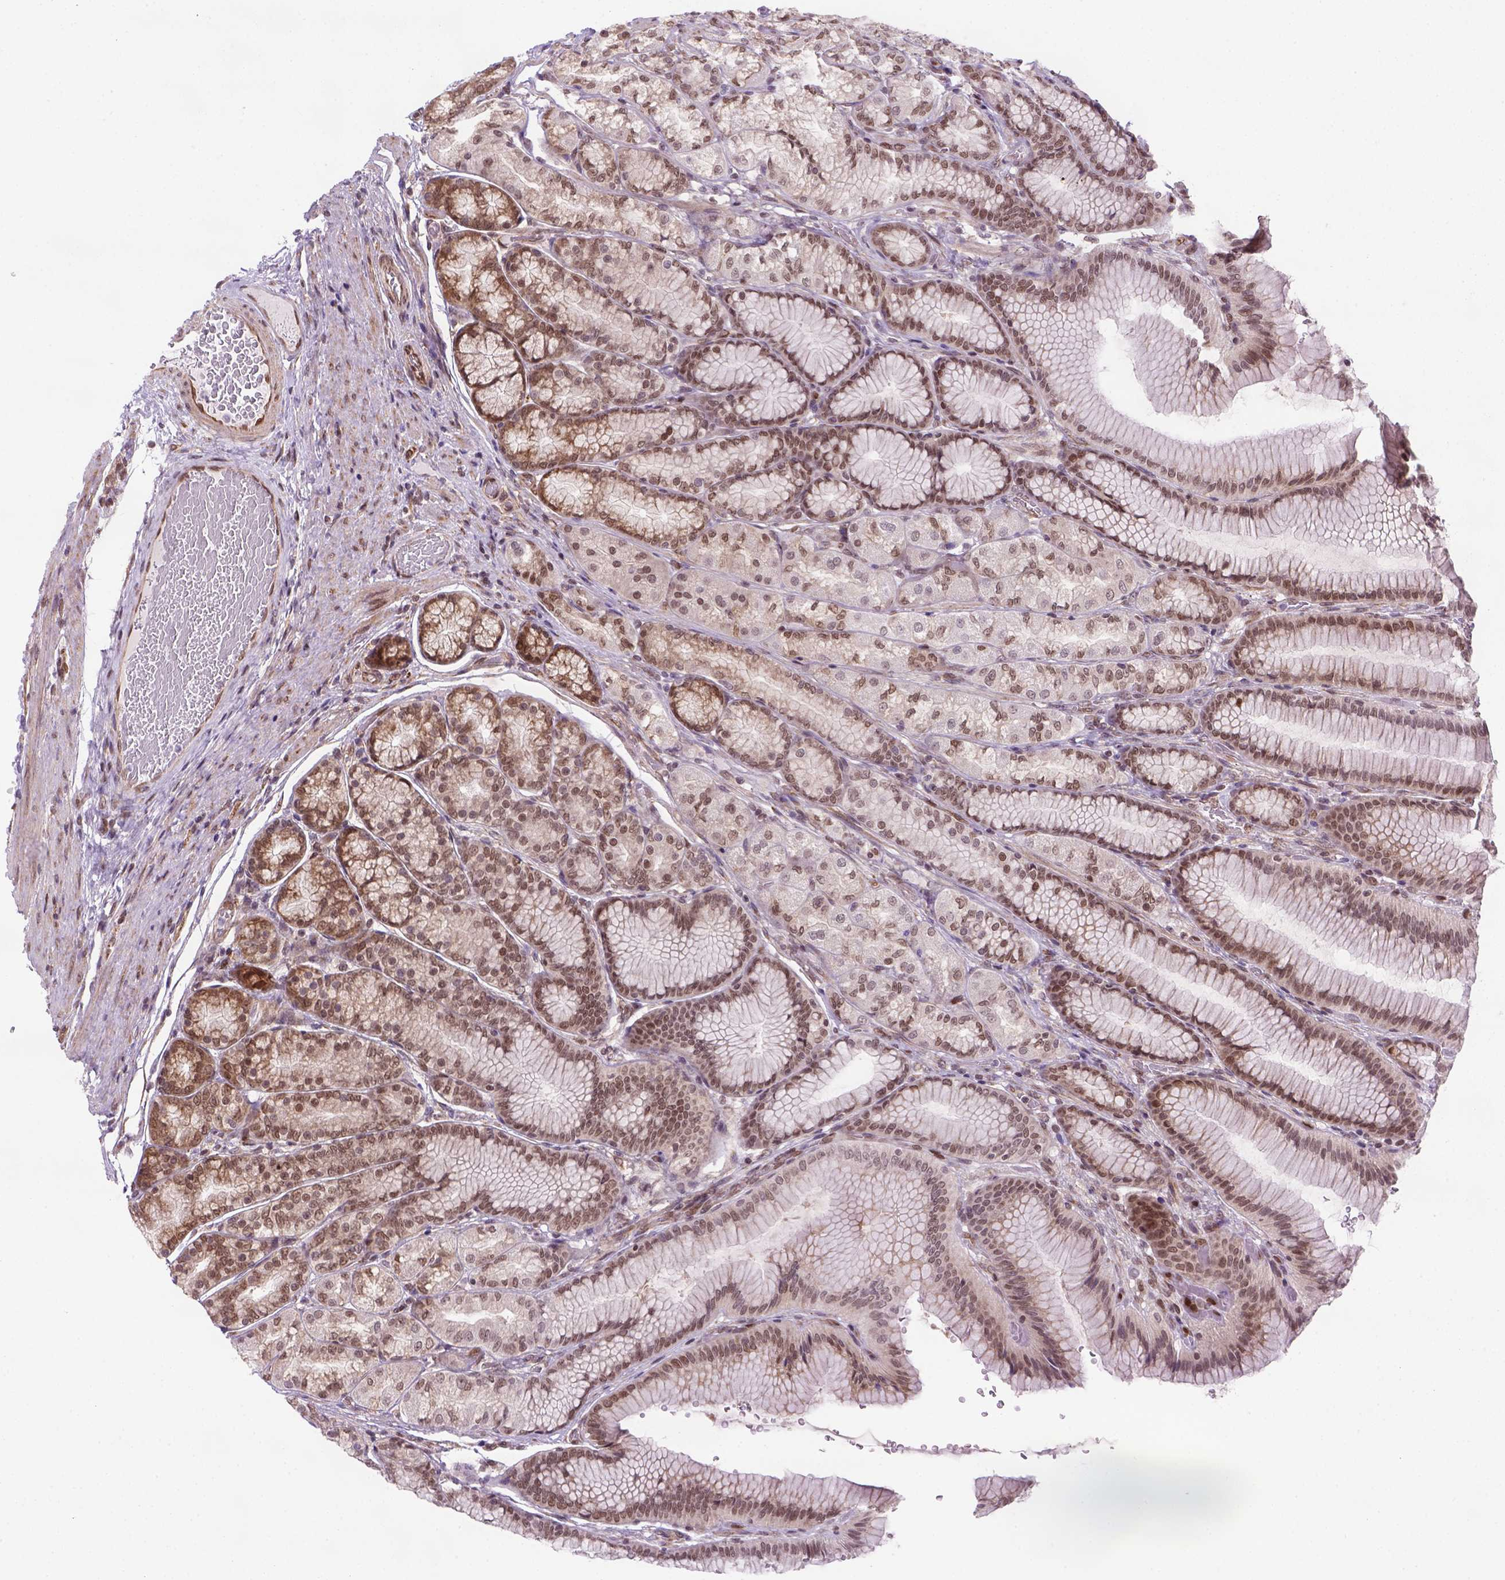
{"staining": {"intensity": "moderate", "quantity": "25%-75%", "location": "nuclear"}, "tissue": "stomach", "cell_type": "Glandular cells", "image_type": "normal", "snomed": [{"axis": "morphology", "description": "Normal tissue, NOS"}, {"axis": "morphology", "description": "Adenocarcinoma, NOS"}, {"axis": "morphology", "description": "Adenocarcinoma, High grade"}, {"axis": "topography", "description": "Stomach, upper"}, {"axis": "topography", "description": "Stomach"}], "caption": "Stomach stained with DAB immunohistochemistry (IHC) displays medium levels of moderate nuclear expression in approximately 25%-75% of glandular cells.", "gene": "MGMT", "patient": {"sex": "female", "age": 65}}